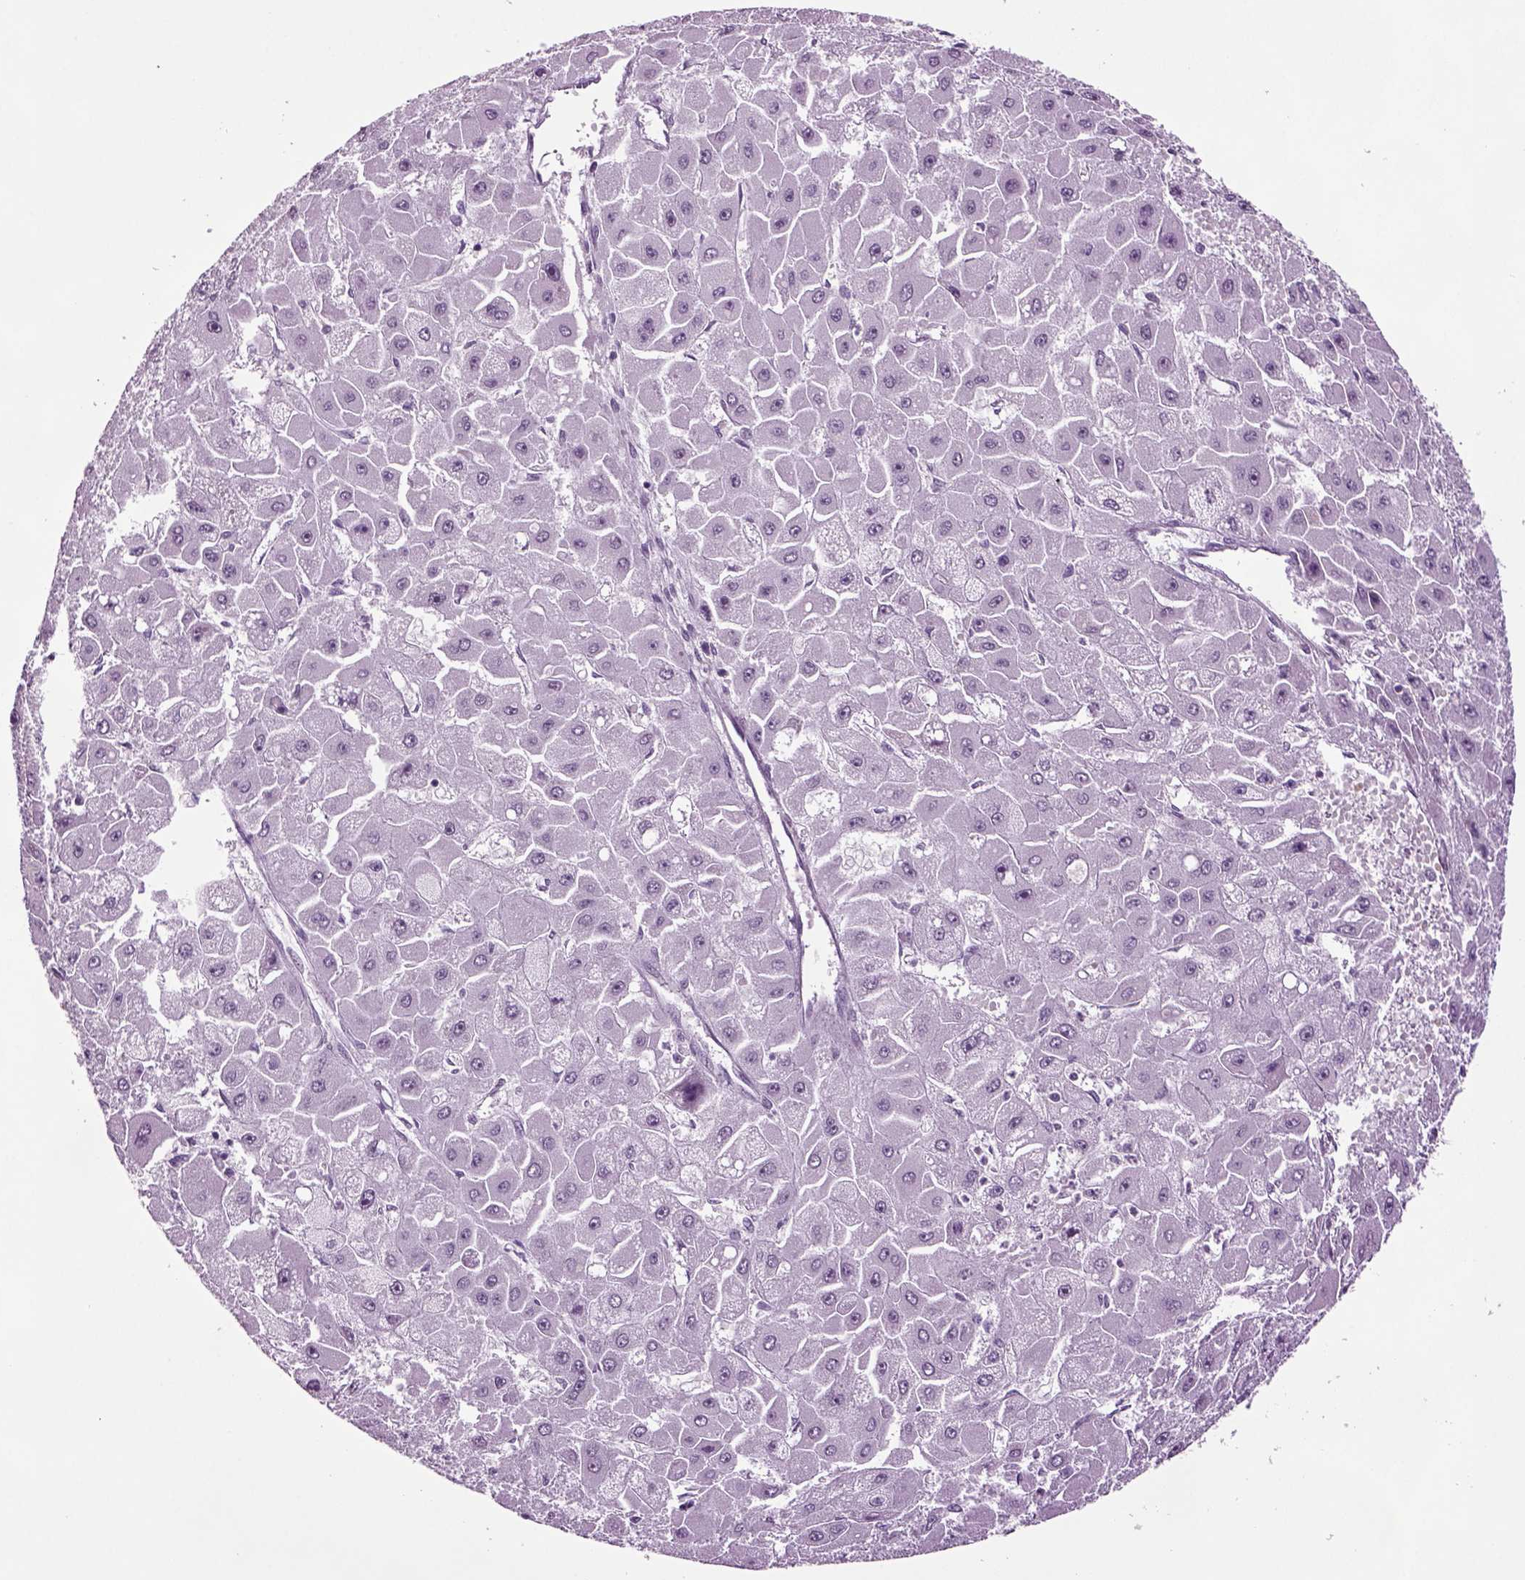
{"staining": {"intensity": "negative", "quantity": "none", "location": "none"}, "tissue": "liver cancer", "cell_type": "Tumor cells", "image_type": "cancer", "snomed": [{"axis": "morphology", "description": "Carcinoma, Hepatocellular, NOS"}, {"axis": "topography", "description": "Liver"}], "caption": "A micrograph of human liver cancer (hepatocellular carcinoma) is negative for staining in tumor cells.", "gene": "PLCH2", "patient": {"sex": "female", "age": 25}}